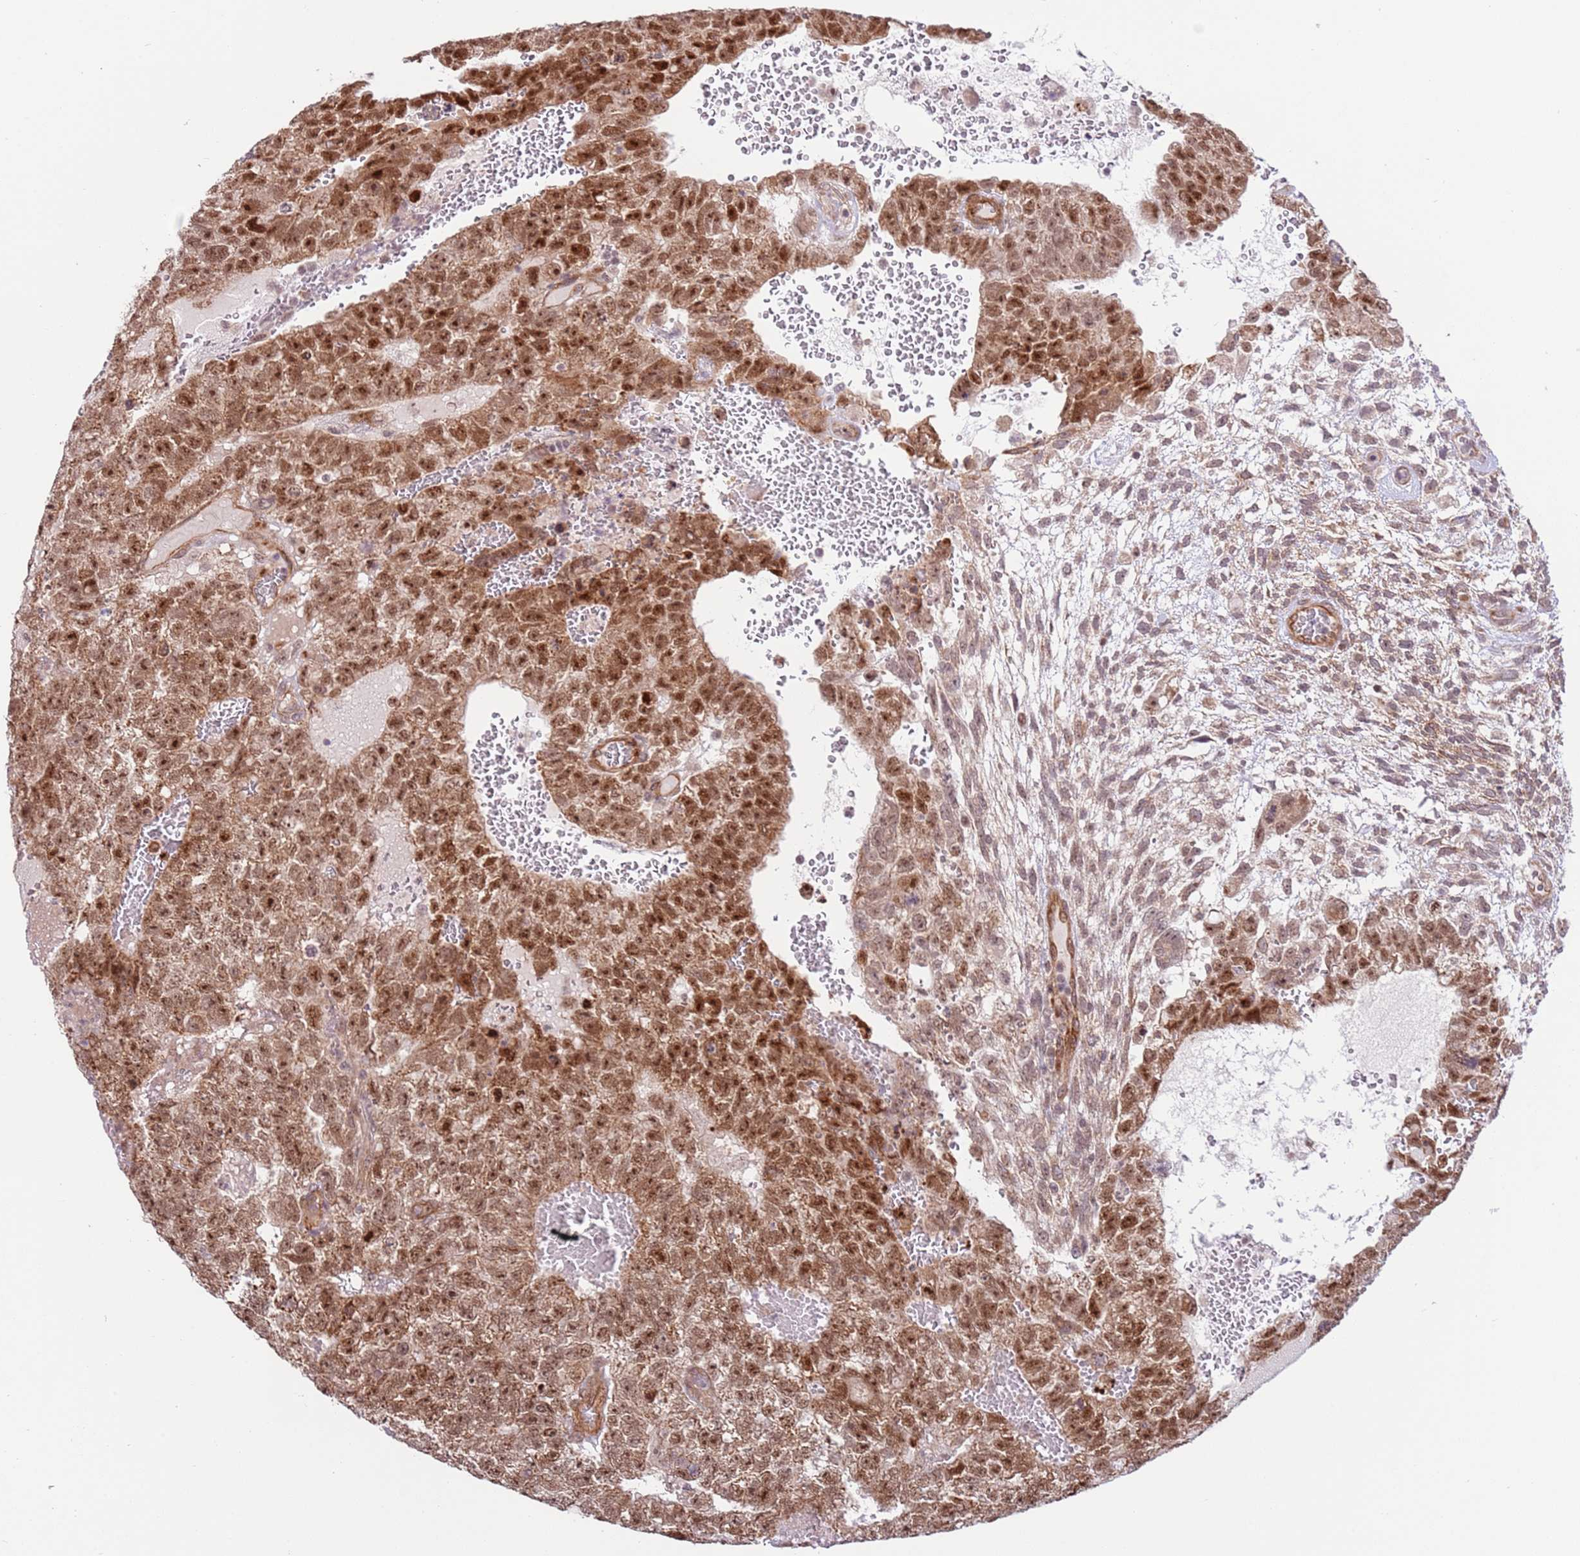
{"staining": {"intensity": "moderate", "quantity": ">75%", "location": "cytoplasmic/membranous,nuclear"}, "tissue": "testis cancer", "cell_type": "Tumor cells", "image_type": "cancer", "snomed": [{"axis": "morphology", "description": "Carcinoma, Embryonal, NOS"}, {"axis": "topography", "description": "Testis"}], "caption": "Immunohistochemistry (IHC) photomicrograph of neoplastic tissue: embryonal carcinoma (testis) stained using immunohistochemistry (IHC) displays medium levels of moderate protein expression localized specifically in the cytoplasmic/membranous and nuclear of tumor cells, appearing as a cytoplasmic/membranous and nuclear brown color.", "gene": "DCAF4", "patient": {"sex": "male", "age": 26}}